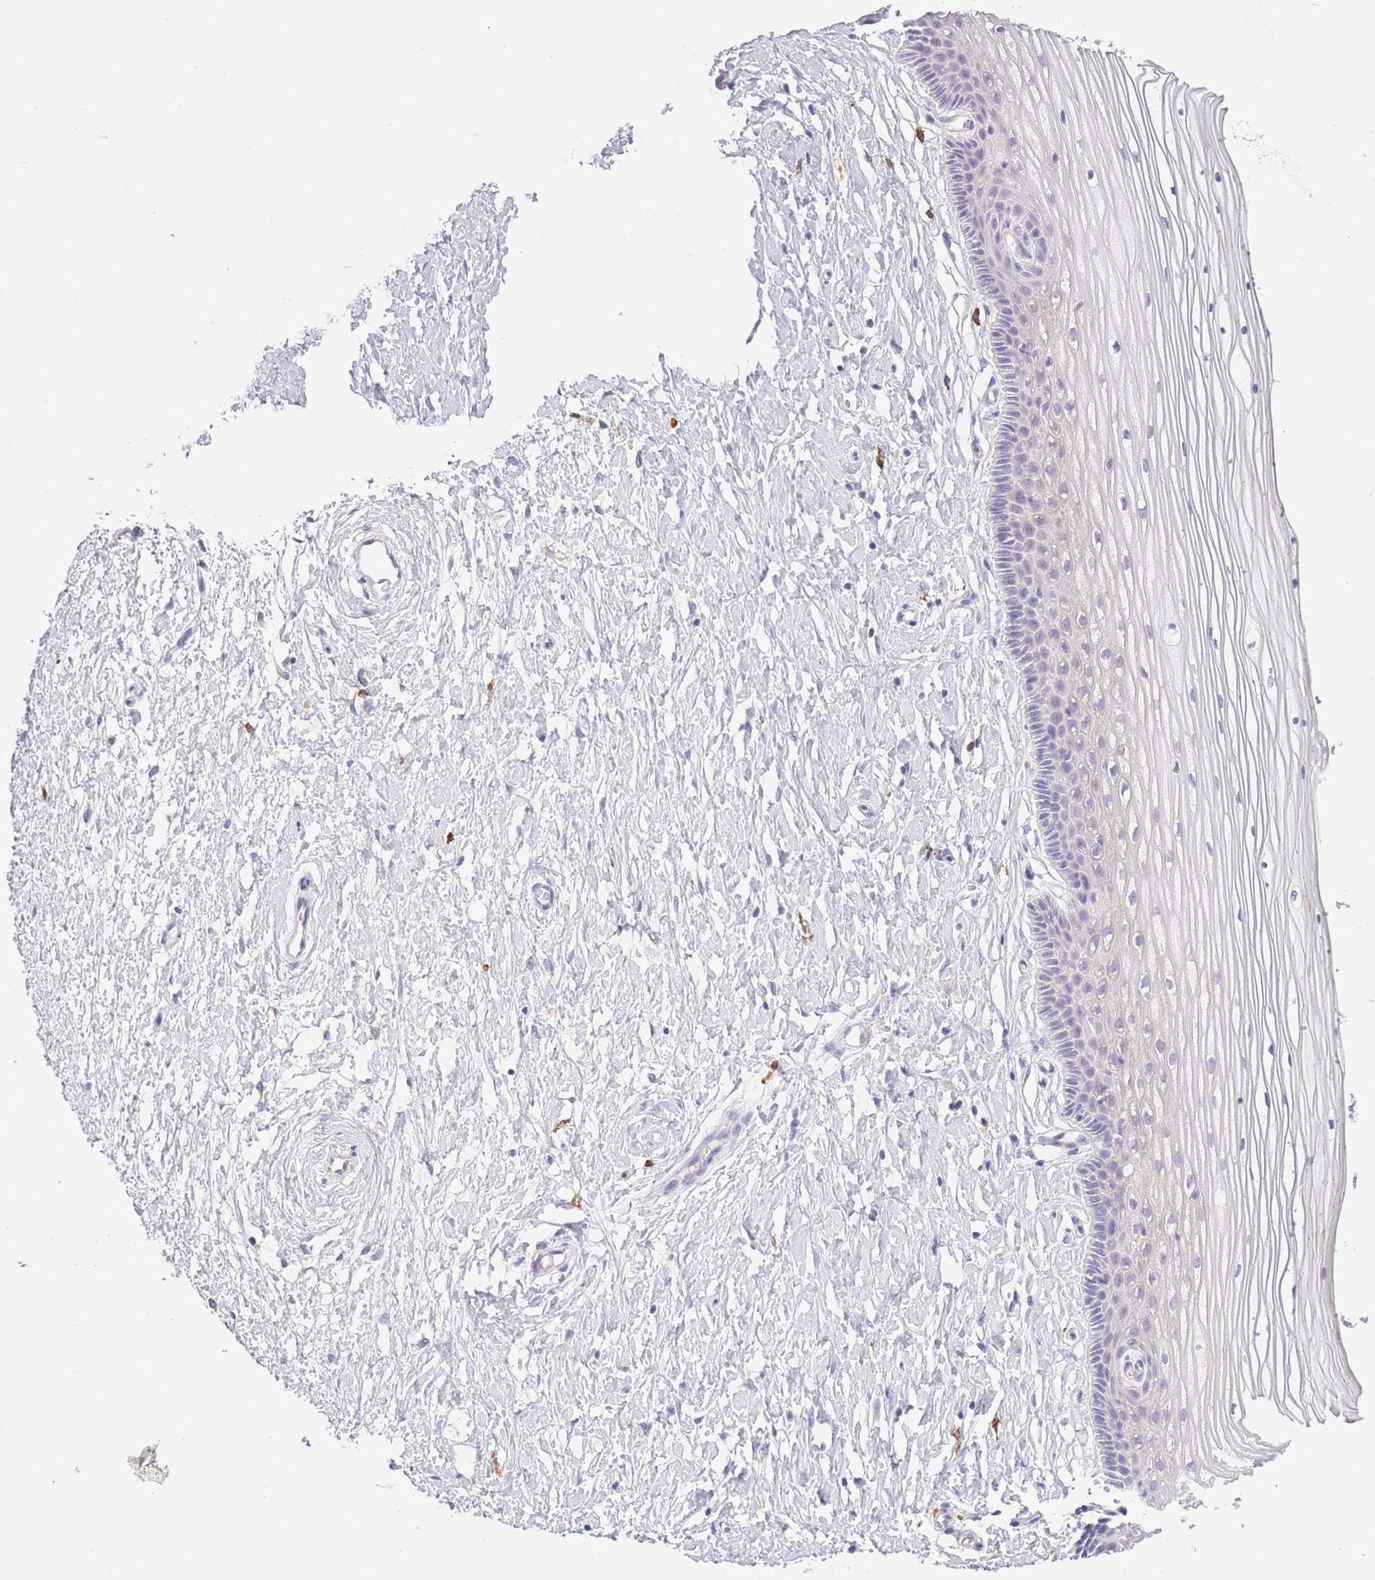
{"staining": {"intensity": "negative", "quantity": "none", "location": "none"}, "tissue": "vagina", "cell_type": "Squamous epithelial cells", "image_type": "normal", "snomed": [{"axis": "morphology", "description": "Normal tissue, NOS"}, {"axis": "topography", "description": "Vagina"}, {"axis": "topography", "description": "Cervix"}], "caption": "There is no significant staining in squamous epithelial cells of vagina. (Stains: DAB (3,3'-diaminobenzidine) immunohistochemistry (IHC) with hematoxylin counter stain, Microscopy: brightfield microscopy at high magnification).", "gene": "PDHA1", "patient": {"sex": "female", "age": 40}}